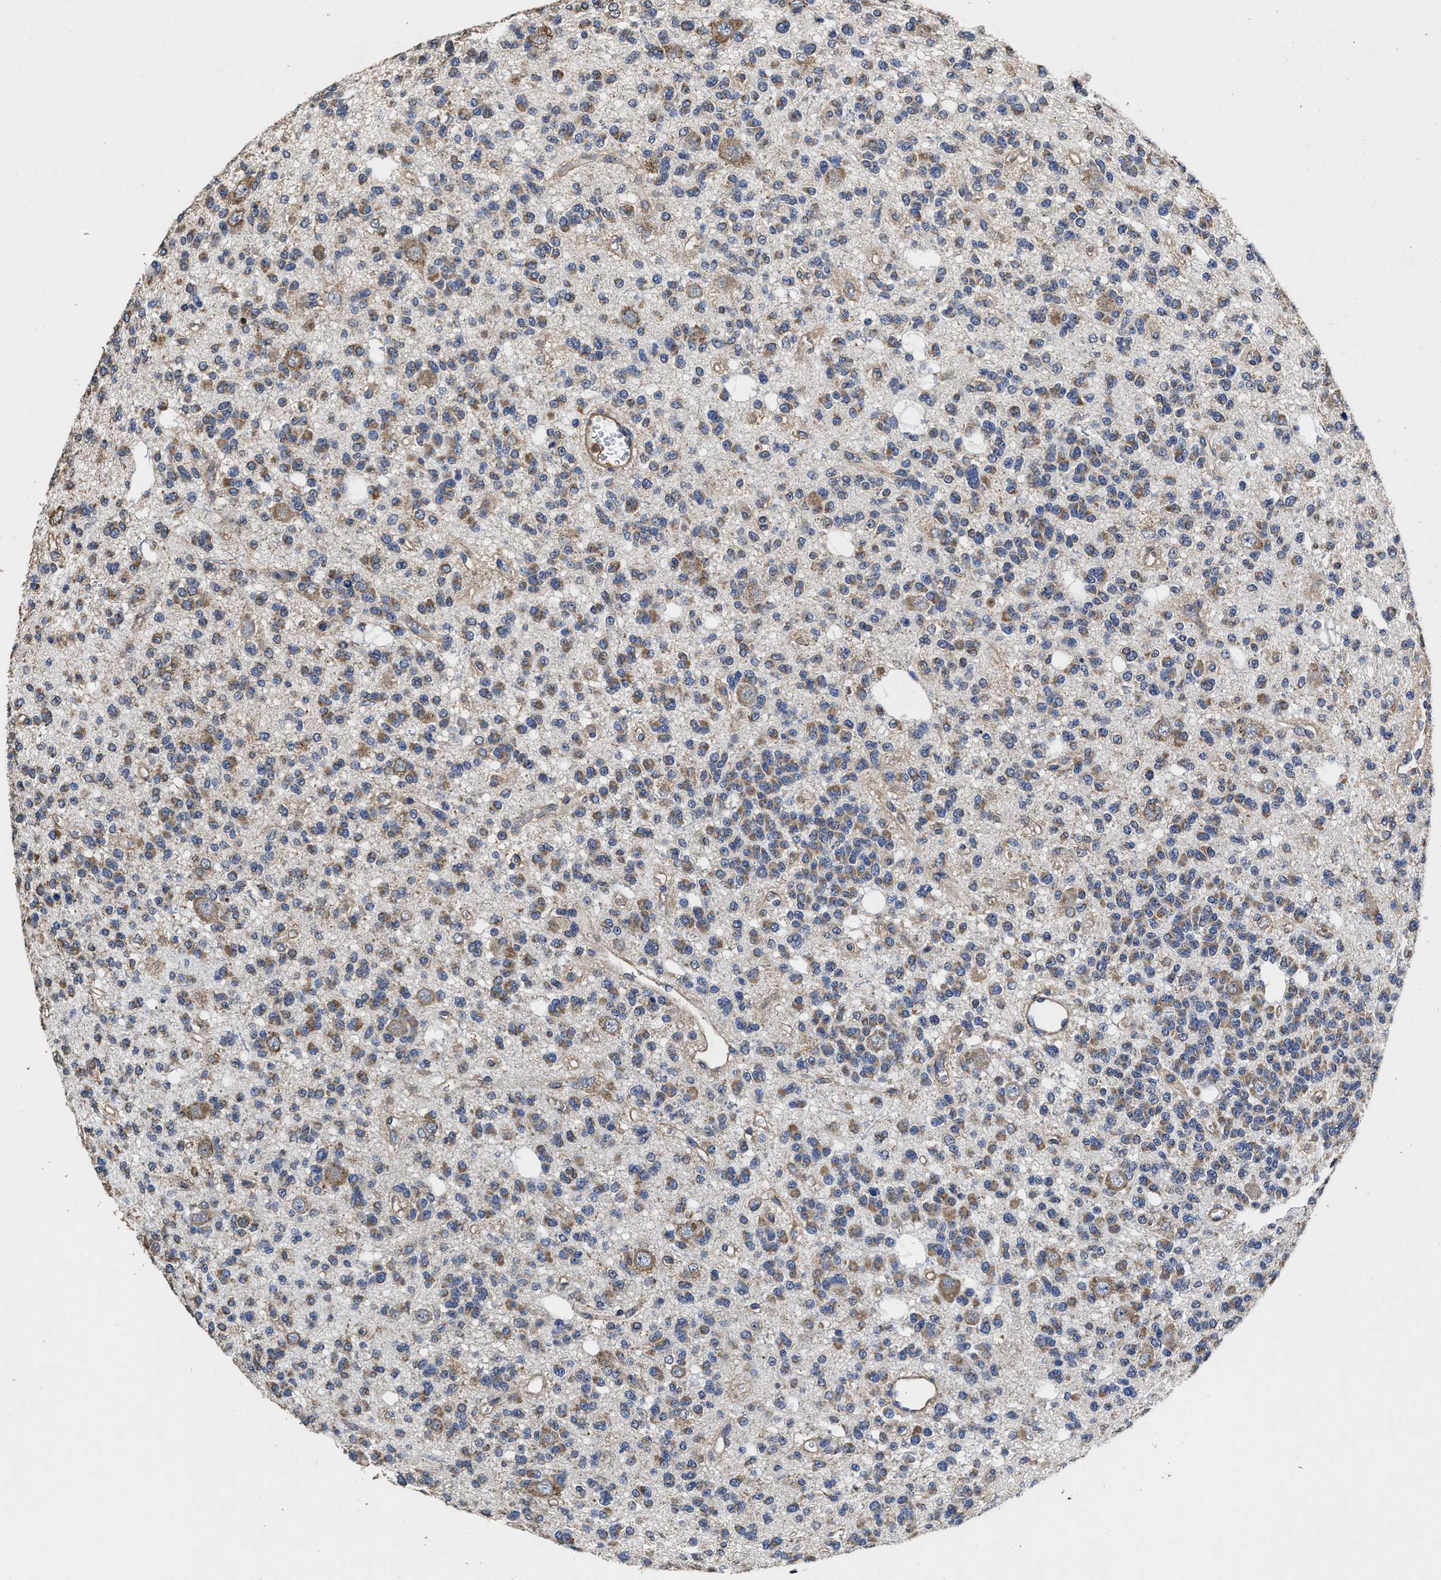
{"staining": {"intensity": "moderate", "quantity": ">75%", "location": "cytoplasmic/membranous"}, "tissue": "glioma", "cell_type": "Tumor cells", "image_type": "cancer", "snomed": [{"axis": "morphology", "description": "Glioma, malignant, Low grade"}, {"axis": "topography", "description": "Brain"}], "caption": "Malignant low-grade glioma stained with a protein marker reveals moderate staining in tumor cells.", "gene": "SFXN4", "patient": {"sex": "male", "age": 38}}